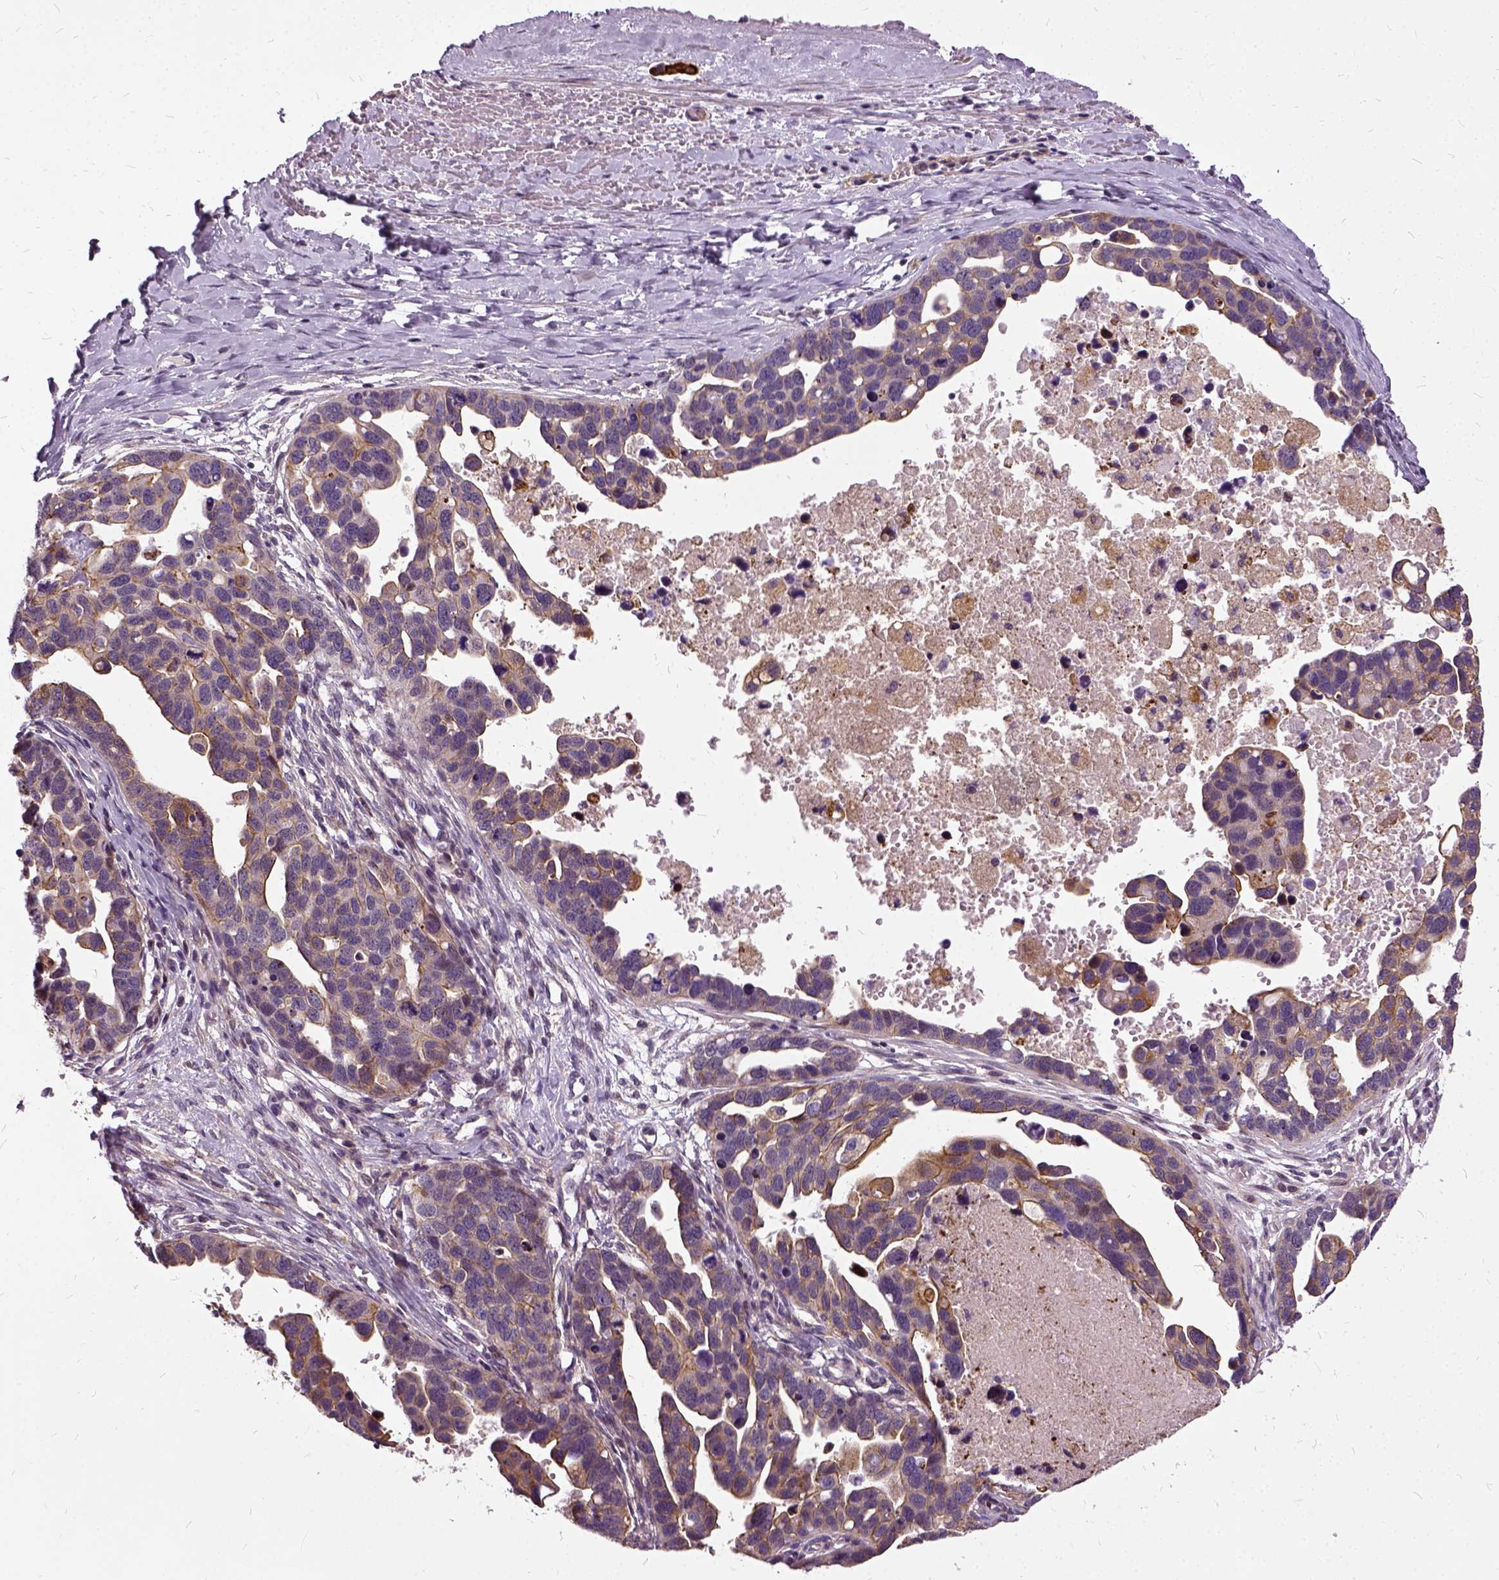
{"staining": {"intensity": "moderate", "quantity": "25%-75%", "location": "cytoplasmic/membranous"}, "tissue": "ovarian cancer", "cell_type": "Tumor cells", "image_type": "cancer", "snomed": [{"axis": "morphology", "description": "Cystadenocarcinoma, serous, NOS"}, {"axis": "topography", "description": "Ovary"}], "caption": "Tumor cells reveal medium levels of moderate cytoplasmic/membranous expression in about 25%-75% of cells in ovarian serous cystadenocarcinoma. The staining is performed using DAB (3,3'-diaminobenzidine) brown chromogen to label protein expression. The nuclei are counter-stained blue using hematoxylin.", "gene": "ILRUN", "patient": {"sex": "female", "age": 54}}